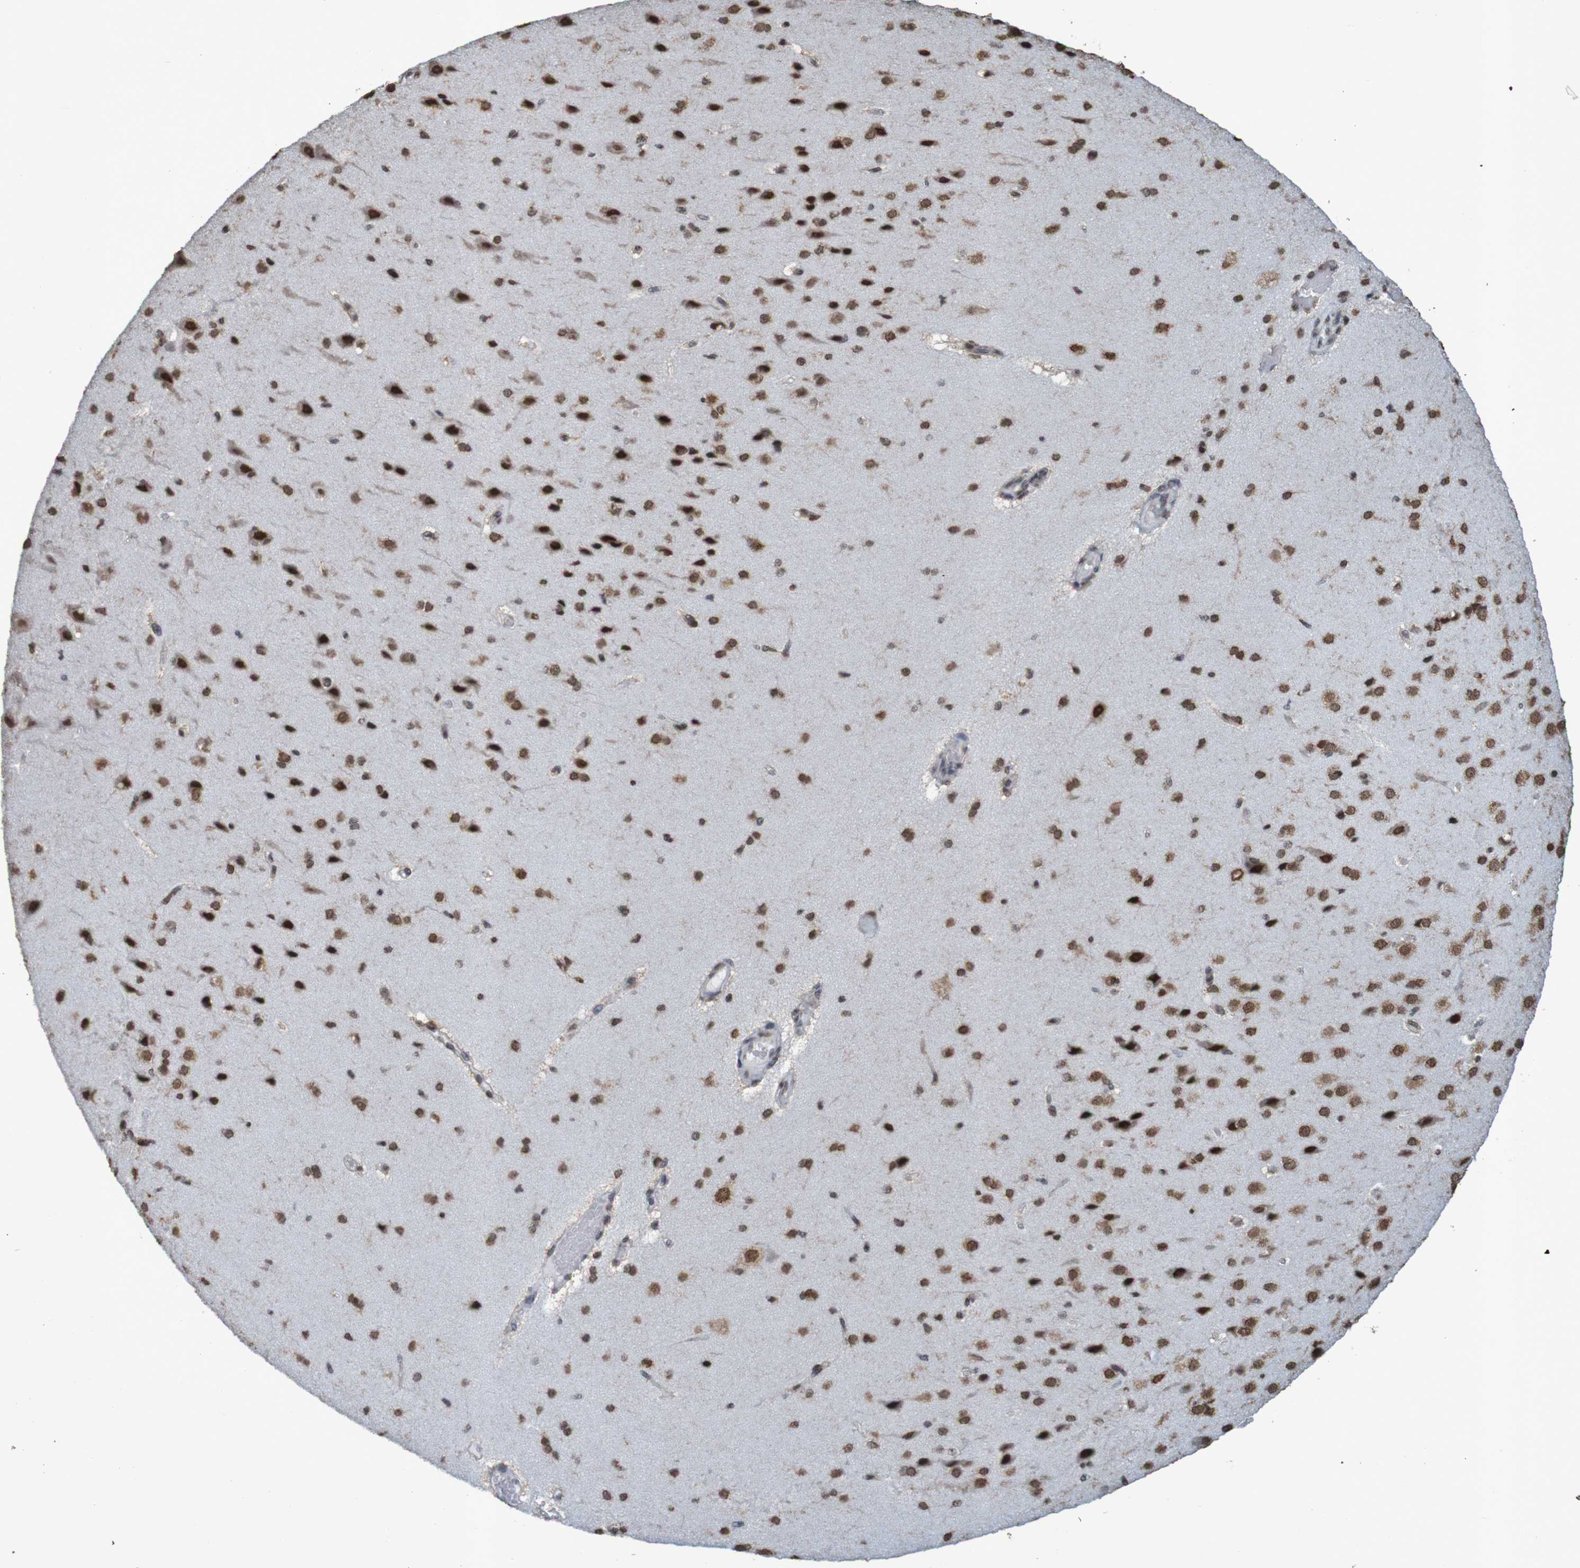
{"staining": {"intensity": "weak", "quantity": "25%-75%", "location": "cytoplasmic/membranous"}, "tissue": "cerebral cortex", "cell_type": "Endothelial cells", "image_type": "normal", "snomed": [{"axis": "morphology", "description": "Normal tissue, NOS"}, {"axis": "morphology", "description": "Developmental malformation"}, {"axis": "topography", "description": "Cerebral cortex"}], "caption": "Cerebral cortex stained for a protein (brown) displays weak cytoplasmic/membranous positive expression in about 25%-75% of endothelial cells.", "gene": "GFI1", "patient": {"sex": "female", "age": 30}}